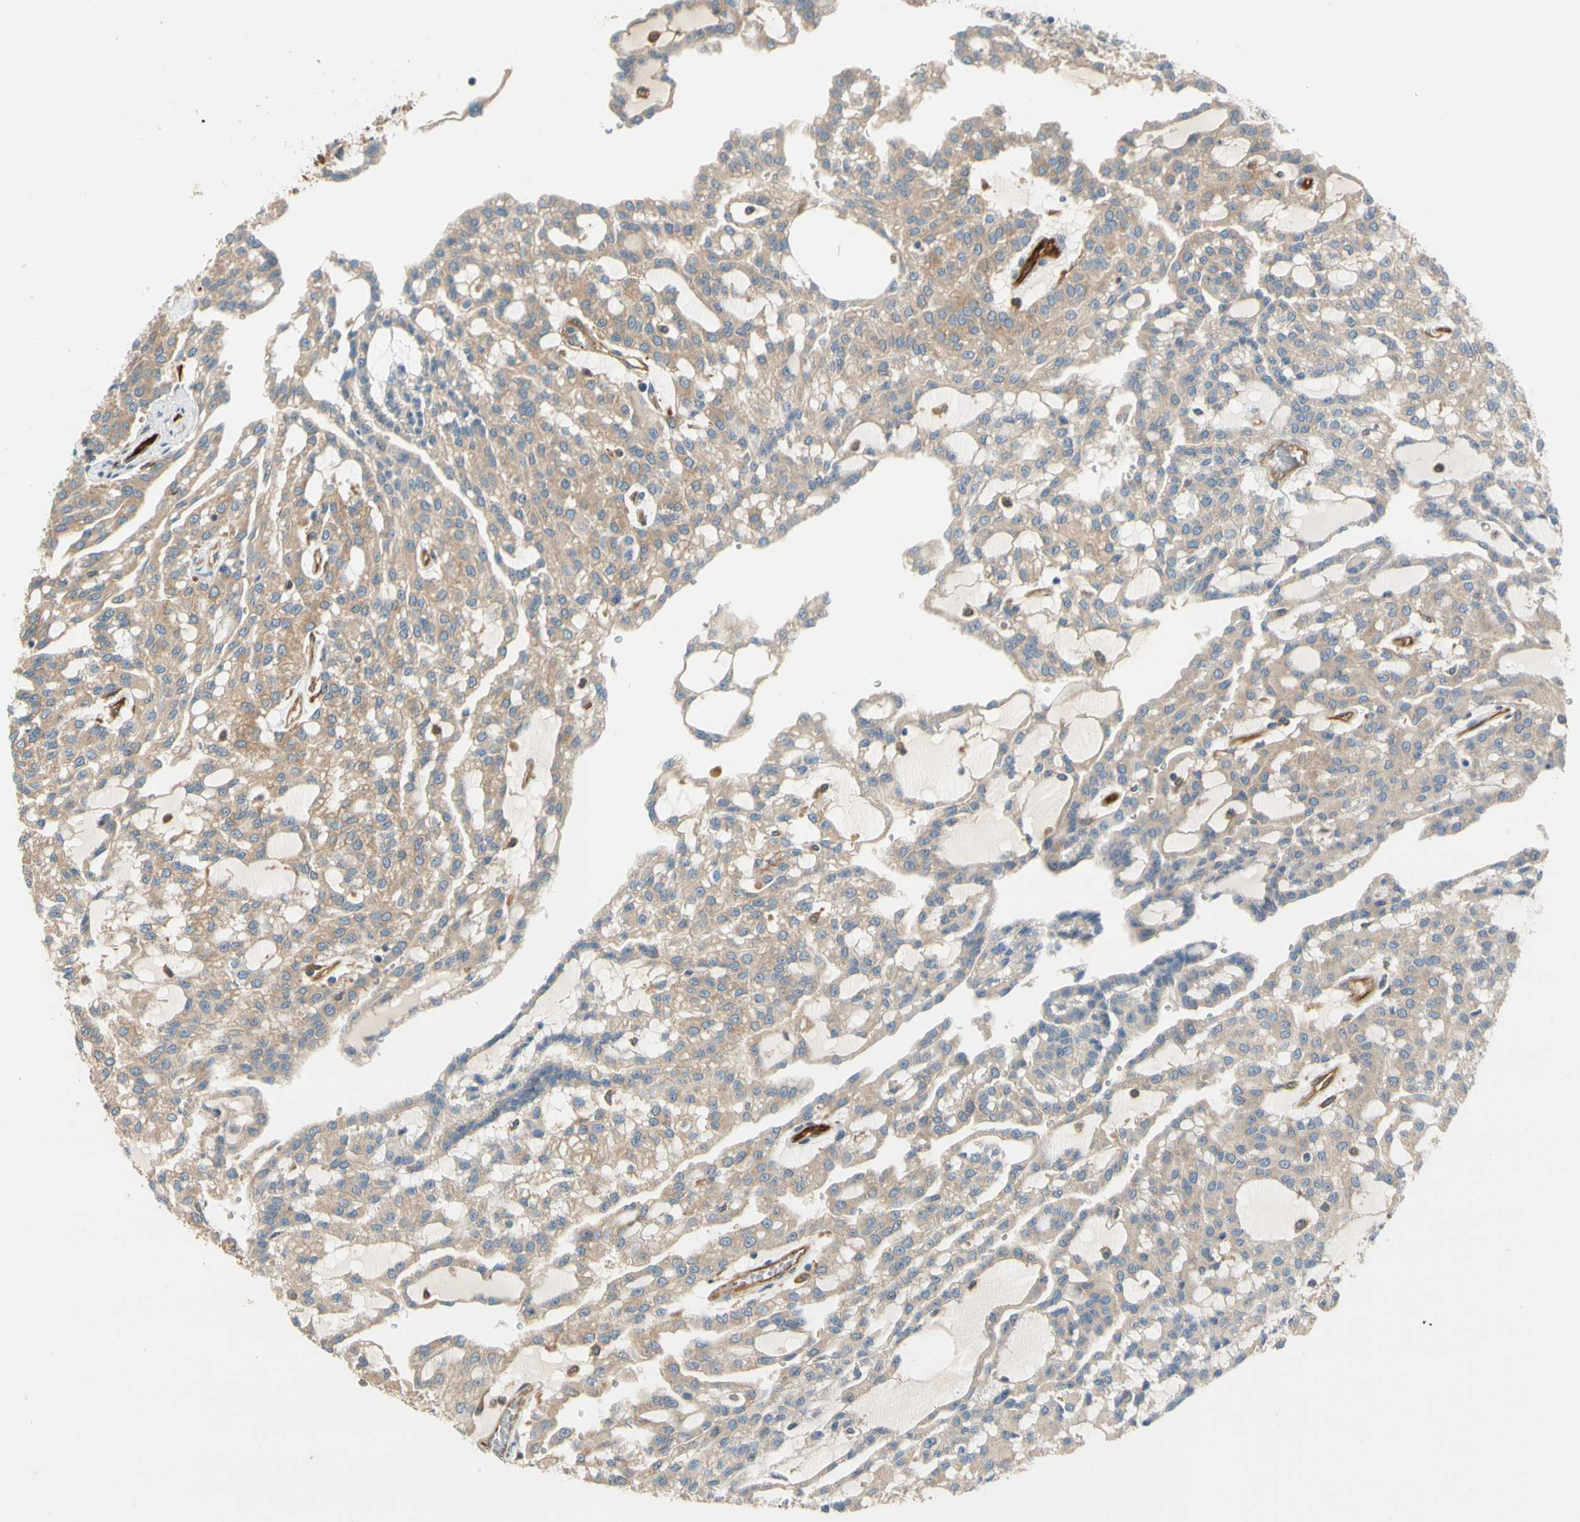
{"staining": {"intensity": "weak", "quantity": ">75%", "location": "cytoplasmic/membranous"}, "tissue": "renal cancer", "cell_type": "Tumor cells", "image_type": "cancer", "snomed": [{"axis": "morphology", "description": "Adenocarcinoma, NOS"}, {"axis": "topography", "description": "Kidney"}], "caption": "Weak cytoplasmic/membranous staining is identified in about >75% of tumor cells in renal adenocarcinoma.", "gene": "PARP14", "patient": {"sex": "male", "age": 63}}